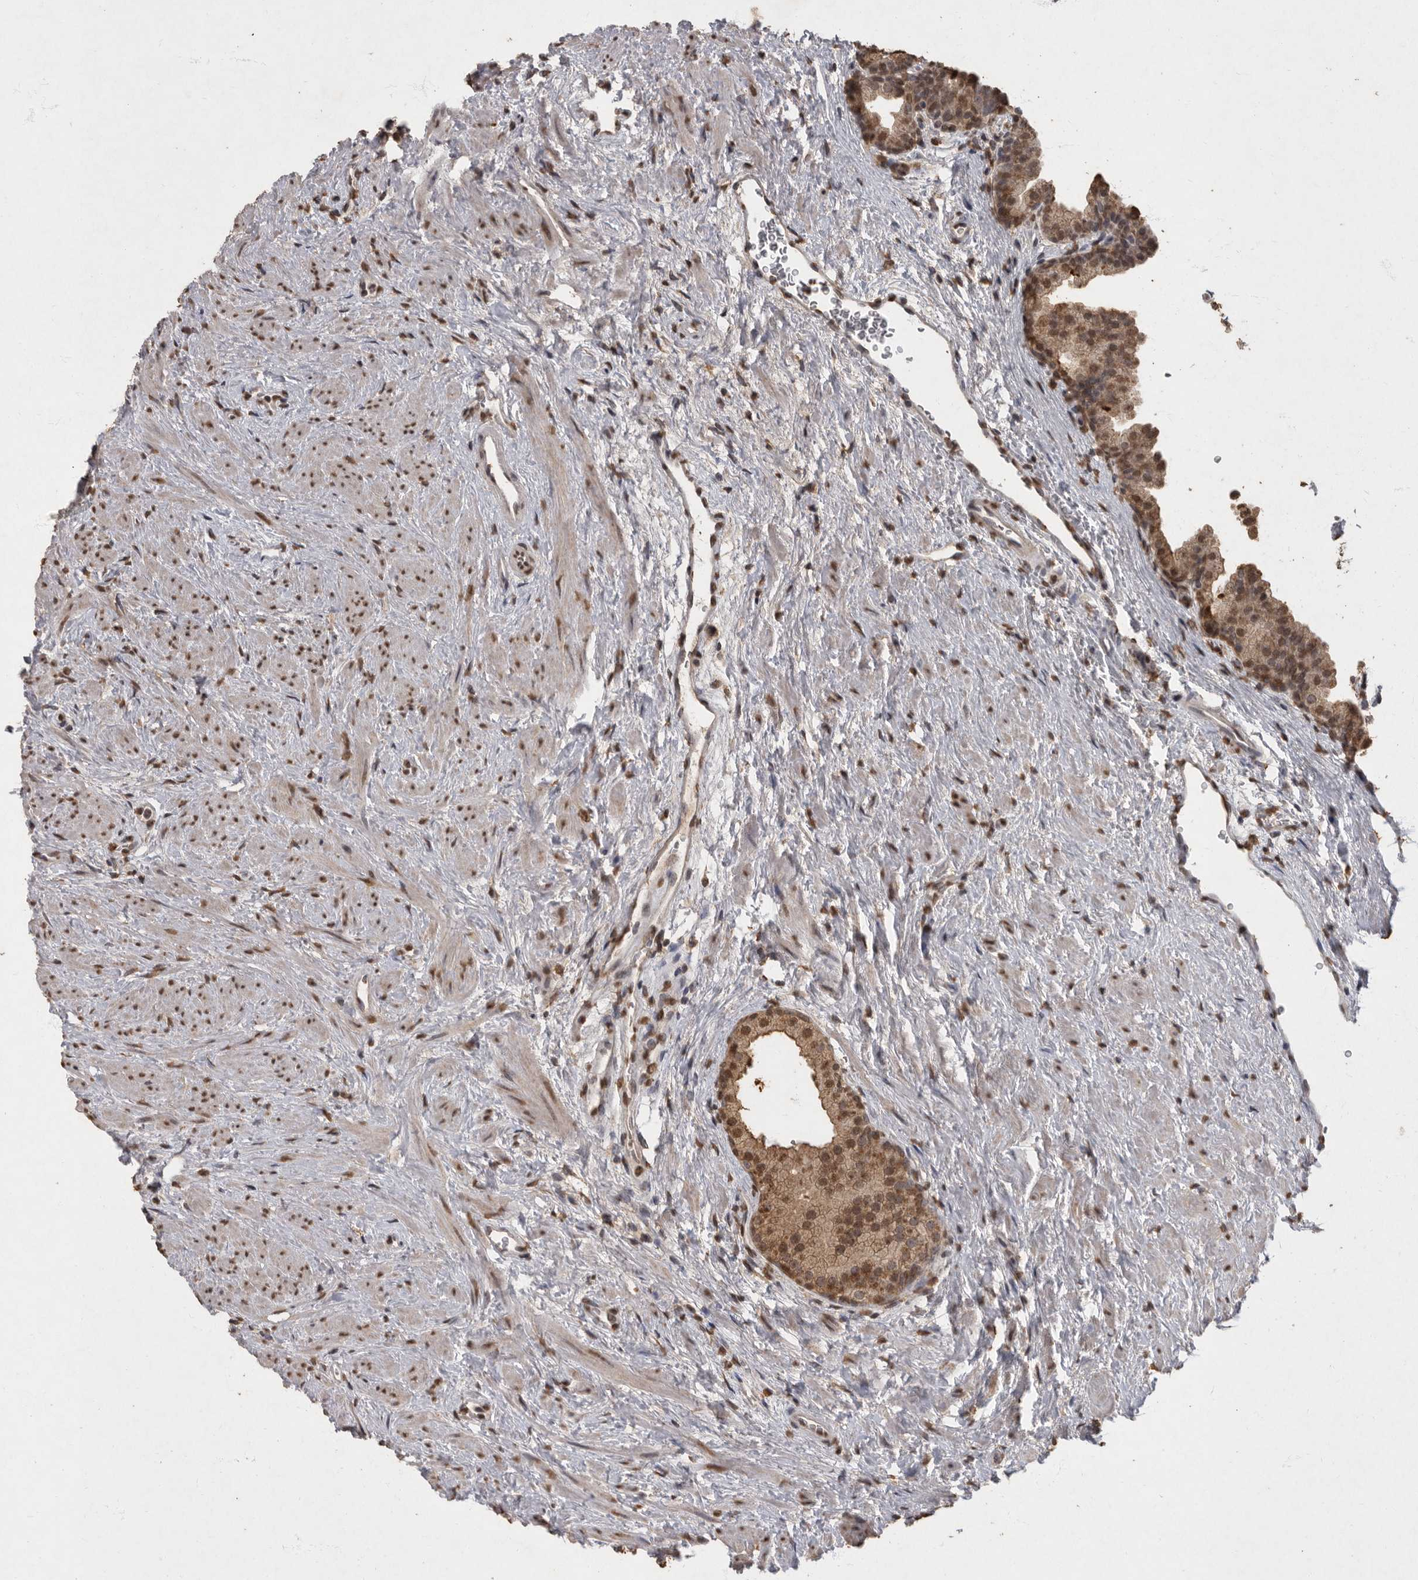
{"staining": {"intensity": "strong", "quantity": ">75%", "location": "cytoplasmic/membranous,nuclear"}, "tissue": "prostate", "cell_type": "Glandular cells", "image_type": "normal", "snomed": [{"axis": "morphology", "description": "Normal tissue, NOS"}, {"axis": "topography", "description": "Prostate"}], "caption": "Brown immunohistochemical staining in normal prostate exhibits strong cytoplasmic/membranous,nuclear expression in about >75% of glandular cells. The staining is performed using DAB (3,3'-diaminobenzidine) brown chromogen to label protein expression. The nuclei are counter-stained blue using hematoxylin.", "gene": "NBL1", "patient": {"sex": "male", "age": 48}}